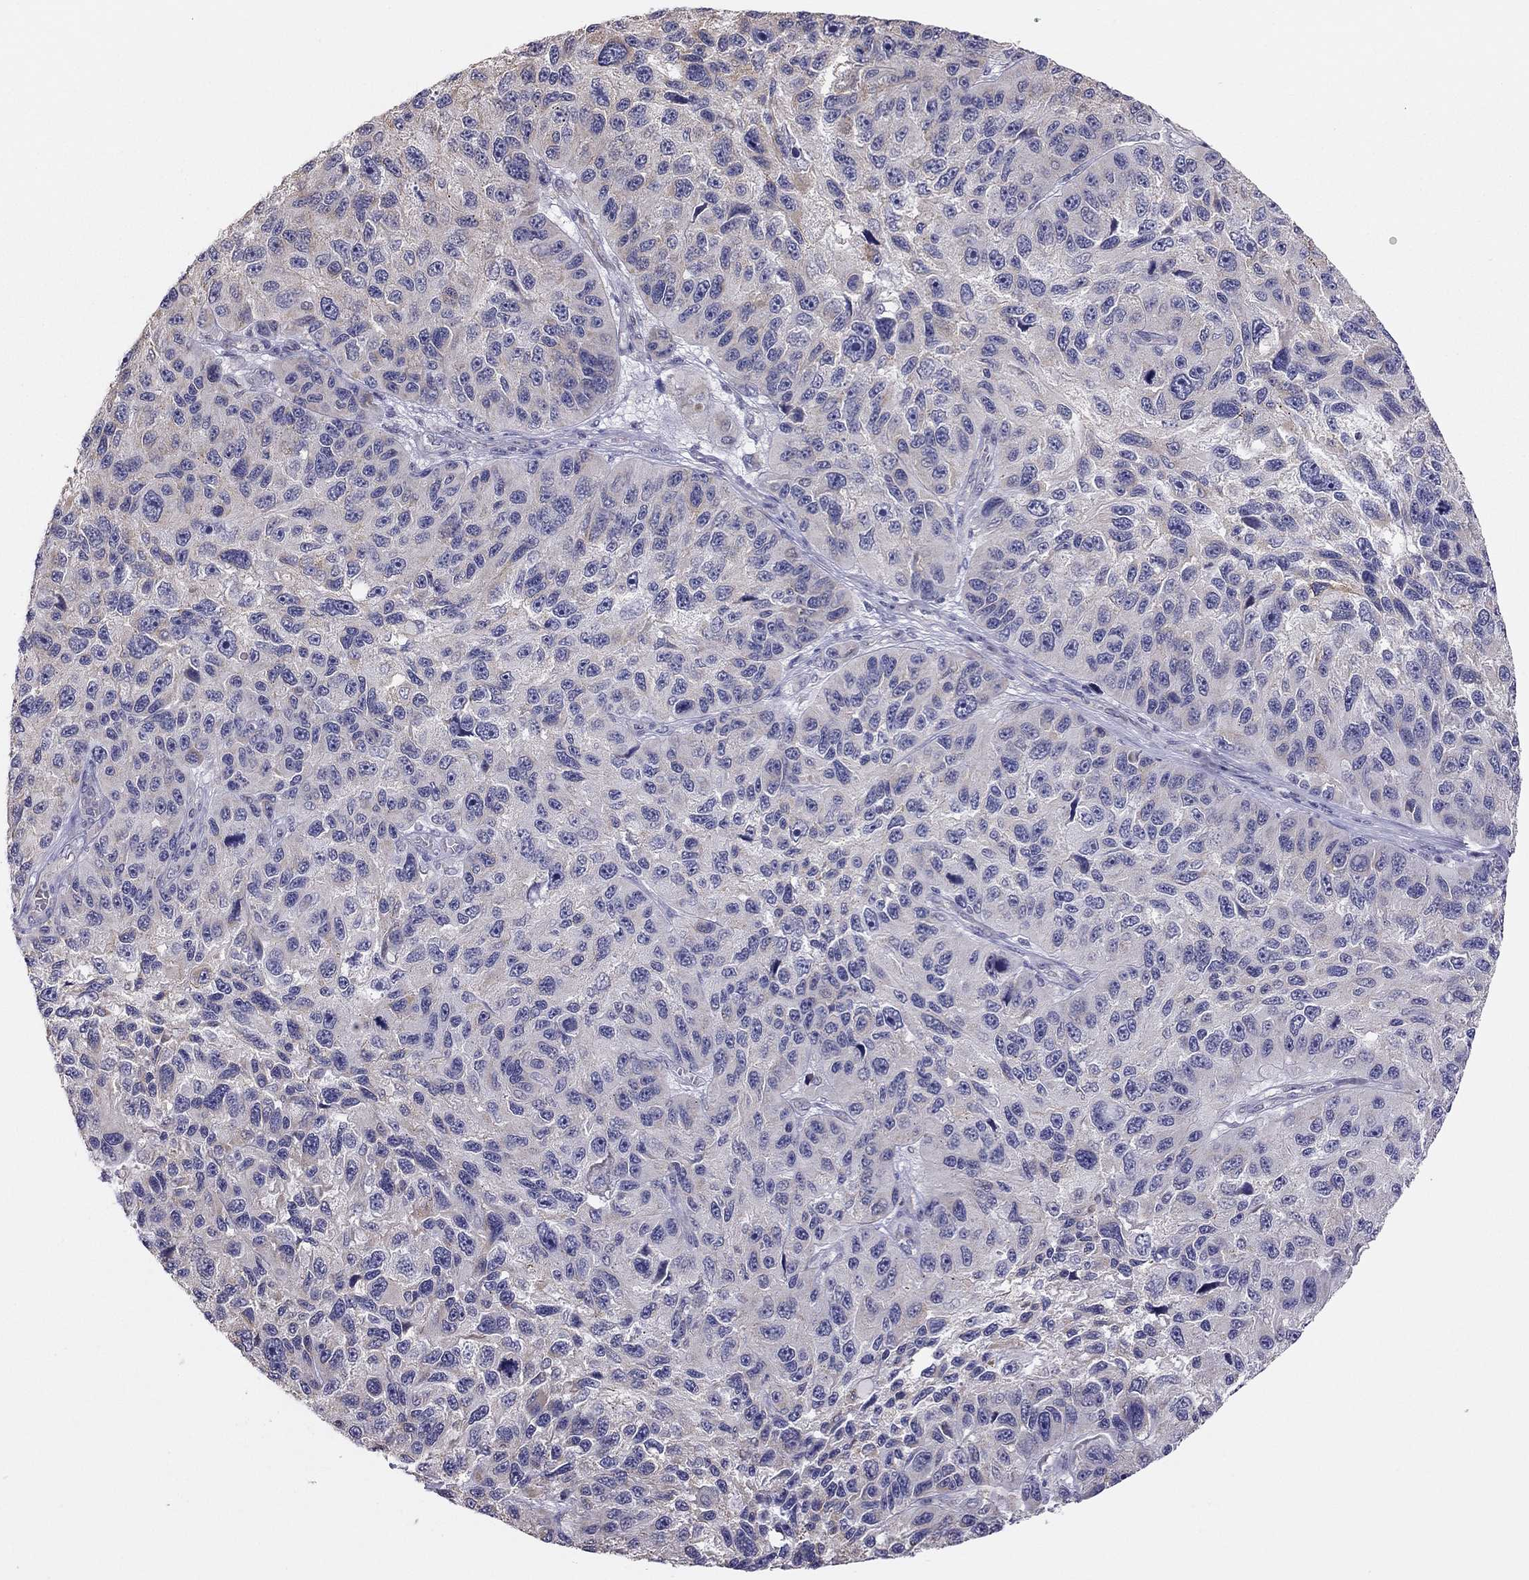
{"staining": {"intensity": "moderate", "quantity": "<25%", "location": "cytoplasmic/membranous"}, "tissue": "melanoma", "cell_type": "Tumor cells", "image_type": "cancer", "snomed": [{"axis": "morphology", "description": "Malignant melanoma, NOS"}, {"axis": "topography", "description": "Skin"}], "caption": "Immunohistochemical staining of human malignant melanoma shows moderate cytoplasmic/membranous protein positivity in approximately <25% of tumor cells.", "gene": "LRIT3", "patient": {"sex": "male", "age": 53}}